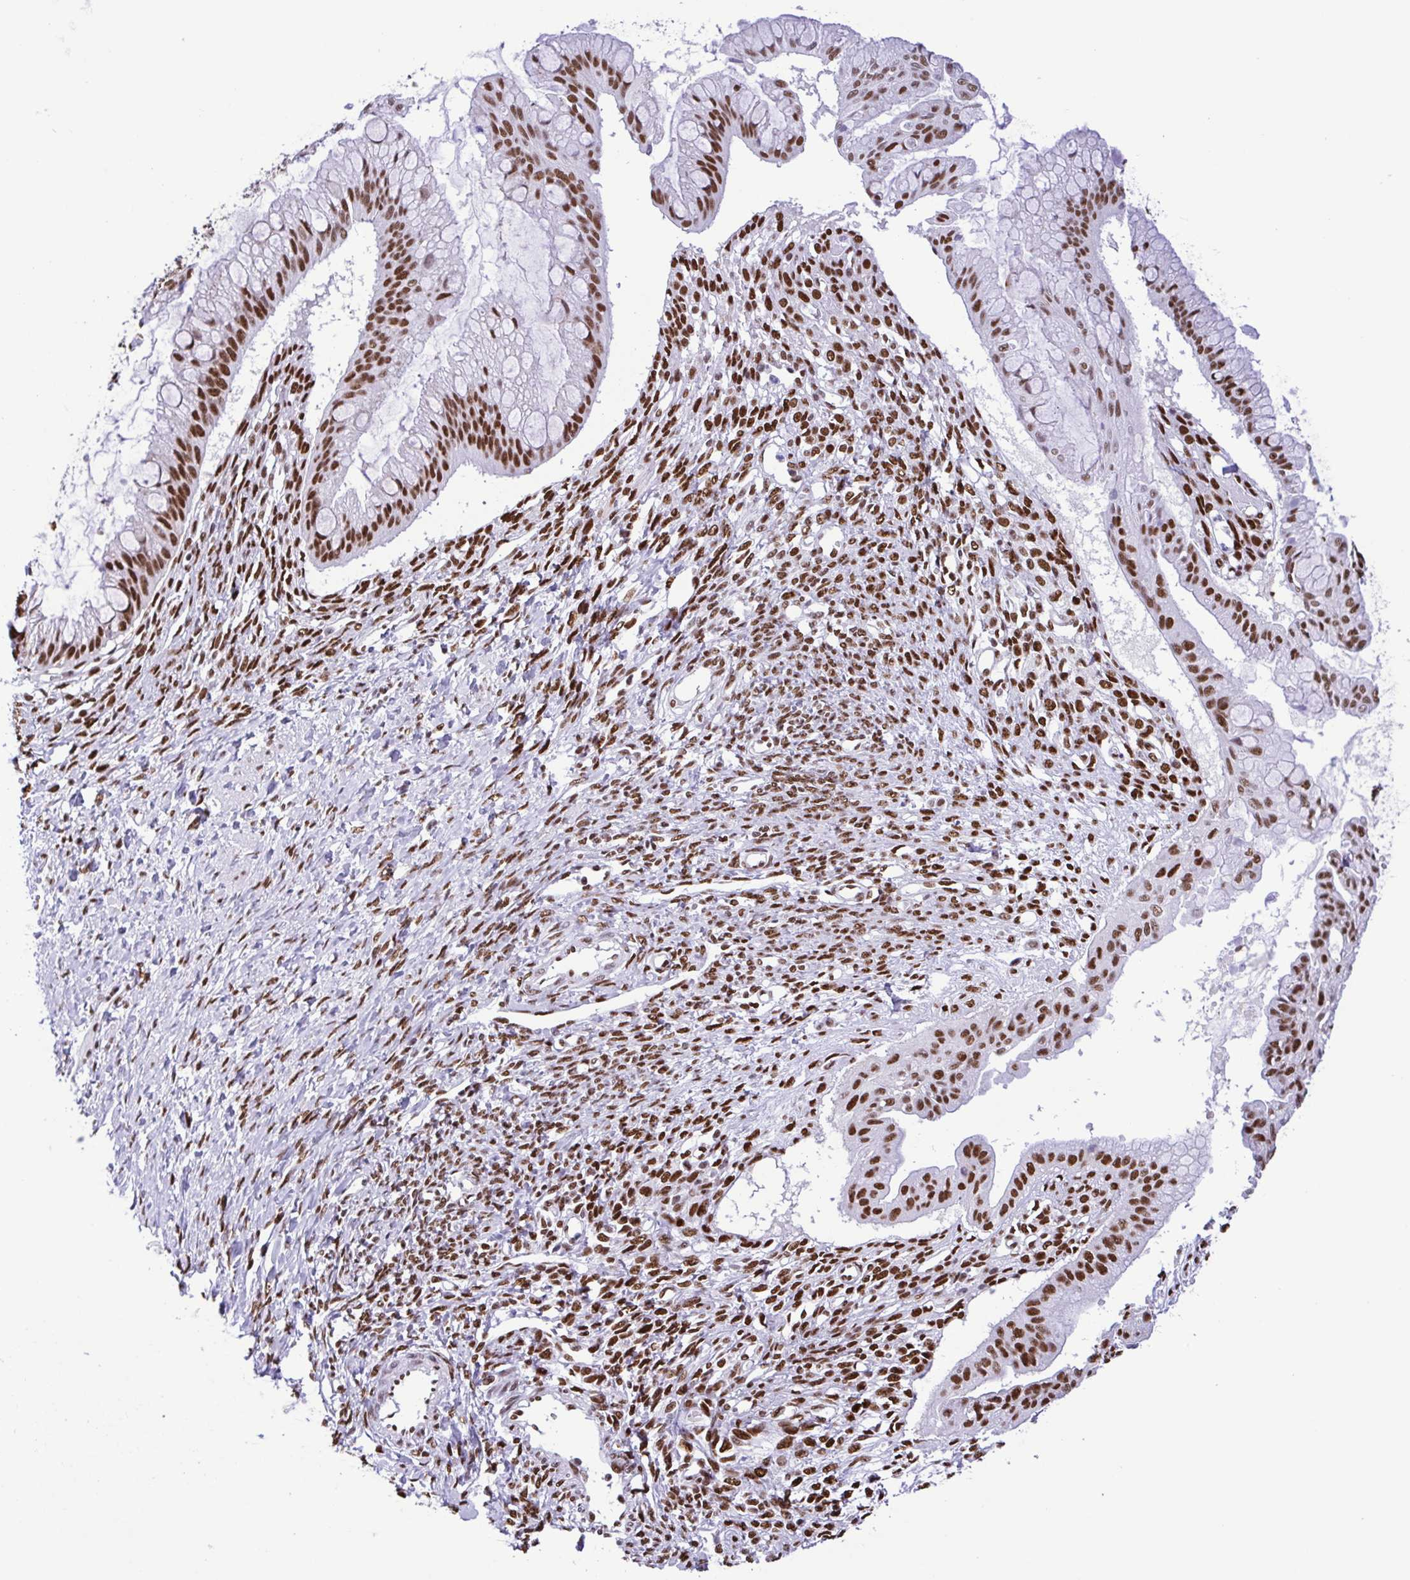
{"staining": {"intensity": "moderate", "quantity": ">75%", "location": "nuclear"}, "tissue": "ovarian cancer", "cell_type": "Tumor cells", "image_type": "cancer", "snomed": [{"axis": "morphology", "description": "Cystadenocarcinoma, mucinous, NOS"}, {"axis": "topography", "description": "Ovary"}], "caption": "This is an image of IHC staining of mucinous cystadenocarcinoma (ovarian), which shows moderate positivity in the nuclear of tumor cells.", "gene": "TRIM28", "patient": {"sex": "female", "age": 73}}